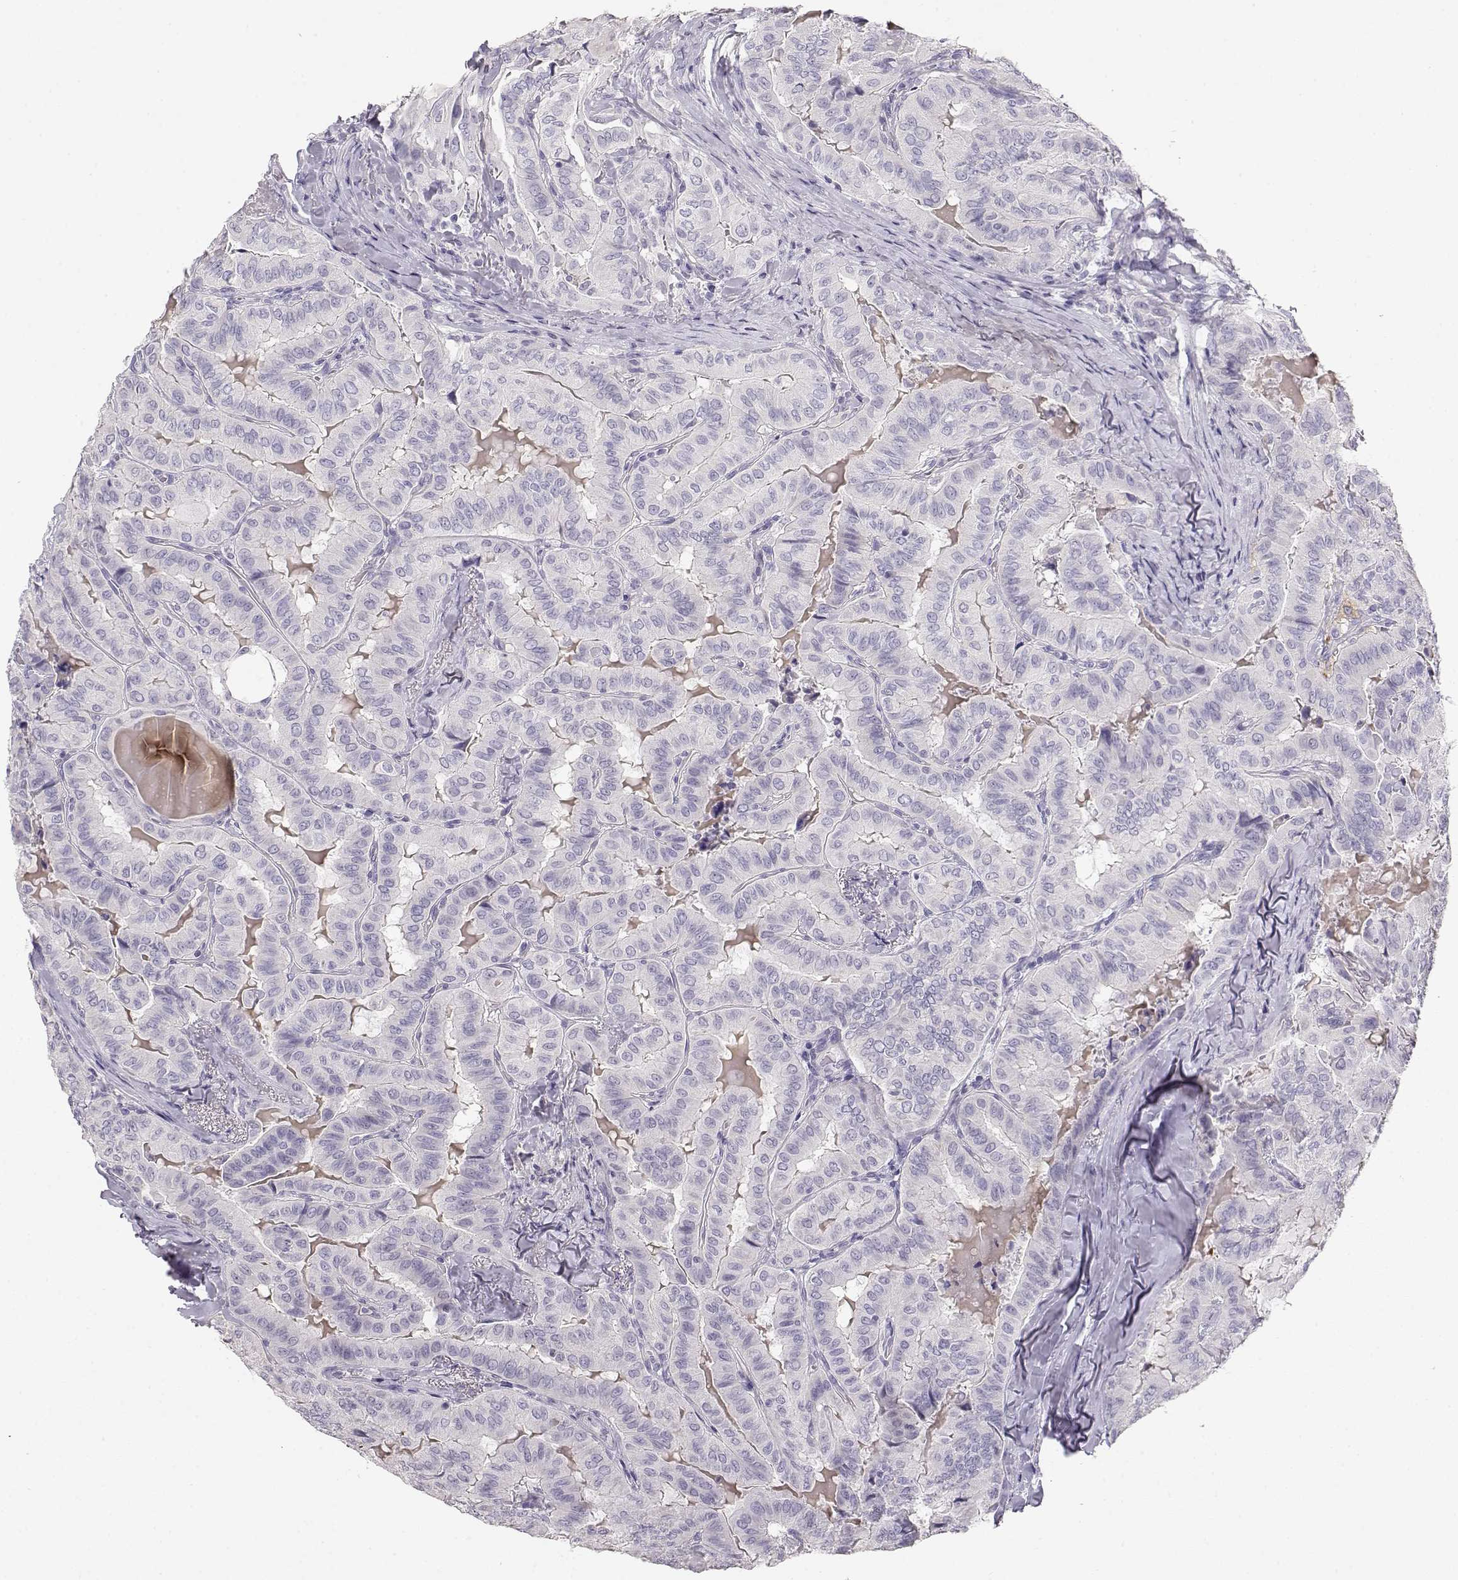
{"staining": {"intensity": "negative", "quantity": "none", "location": "none"}, "tissue": "thyroid cancer", "cell_type": "Tumor cells", "image_type": "cancer", "snomed": [{"axis": "morphology", "description": "Papillary adenocarcinoma, NOS"}, {"axis": "topography", "description": "Thyroid gland"}], "caption": "This is an immunohistochemistry (IHC) micrograph of papillary adenocarcinoma (thyroid). There is no staining in tumor cells.", "gene": "NUTM1", "patient": {"sex": "female", "age": 68}}